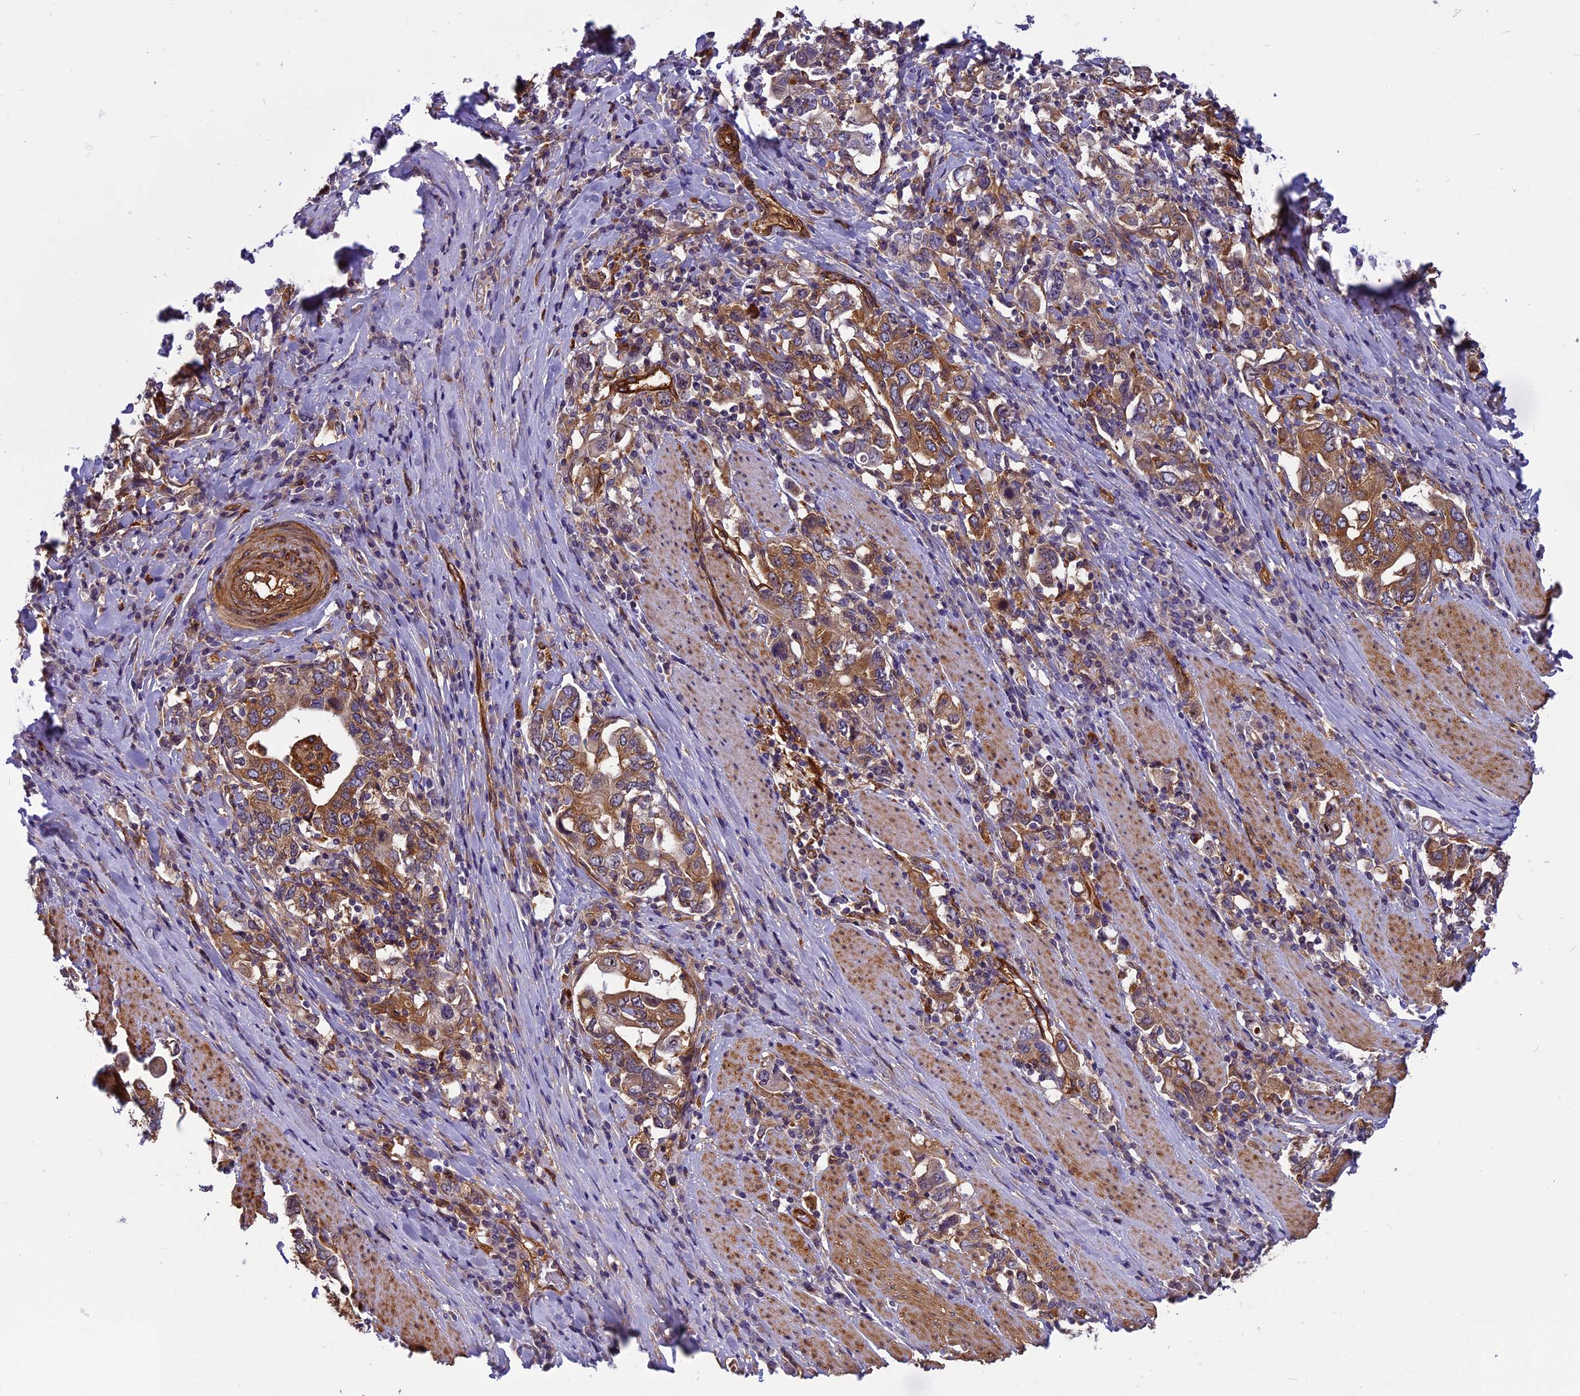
{"staining": {"intensity": "moderate", "quantity": ">75%", "location": "cytoplasmic/membranous"}, "tissue": "stomach cancer", "cell_type": "Tumor cells", "image_type": "cancer", "snomed": [{"axis": "morphology", "description": "Adenocarcinoma, NOS"}, {"axis": "topography", "description": "Stomach, upper"}, {"axis": "topography", "description": "Stomach"}], "caption": "Brown immunohistochemical staining in stomach cancer (adenocarcinoma) exhibits moderate cytoplasmic/membranous staining in approximately >75% of tumor cells.", "gene": "EHBP1L1", "patient": {"sex": "male", "age": 62}}